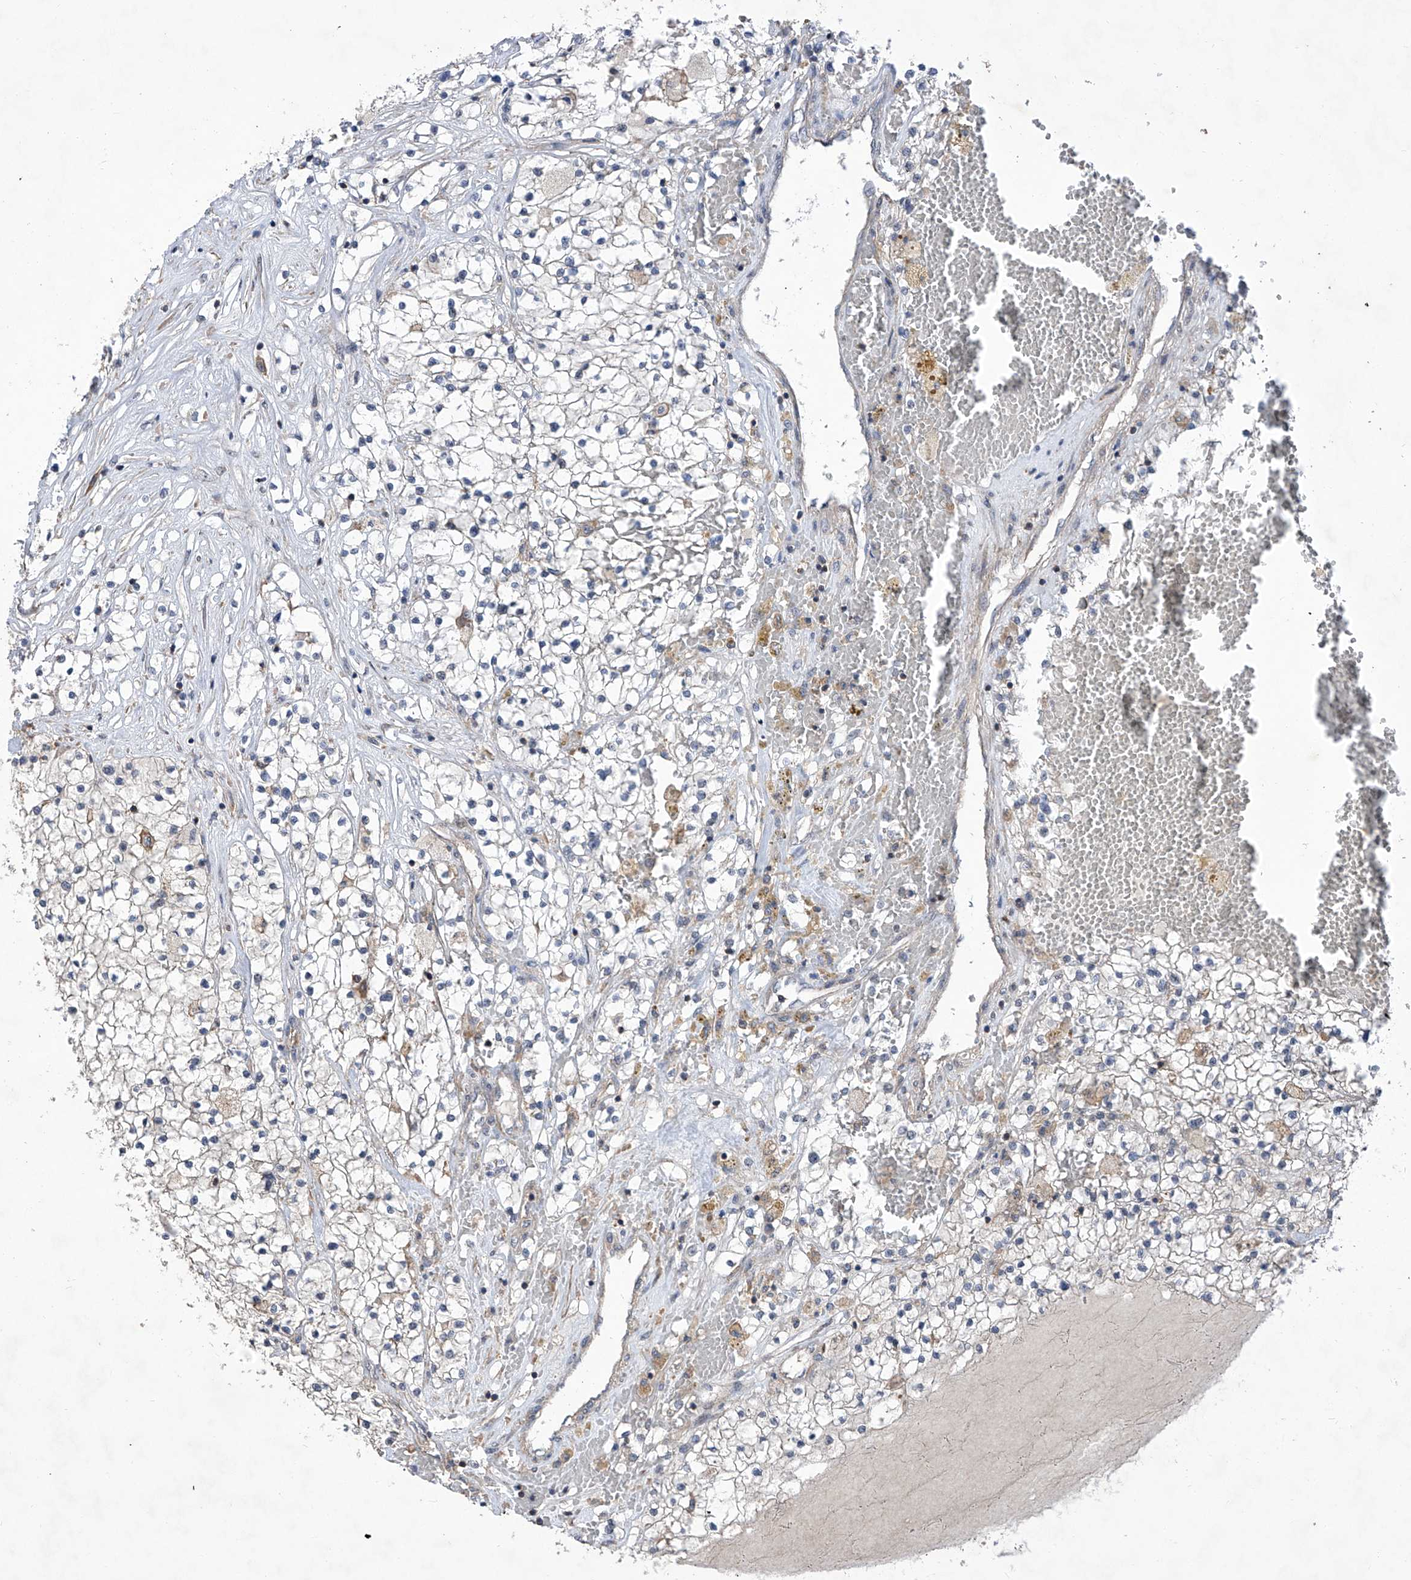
{"staining": {"intensity": "negative", "quantity": "none", "location": "none"}, "tissue": "renal cancer", "cell_type": "Tumor cells", "image_type": "cancer", "snomed": [{"axis": "morphology", "description": "Normal tissue, NOS"}, {"axis": "morphology", "description": "Adenocarcinoma, NOS"}, {"axis": "topography", "description": "Kidney"}], "caption": "Image shows no protein staining in tumor cells of adenocarcinoma (renal) tissue.", "gene": "KIFC2", "patient": {"sex": "male", "age": 68}}